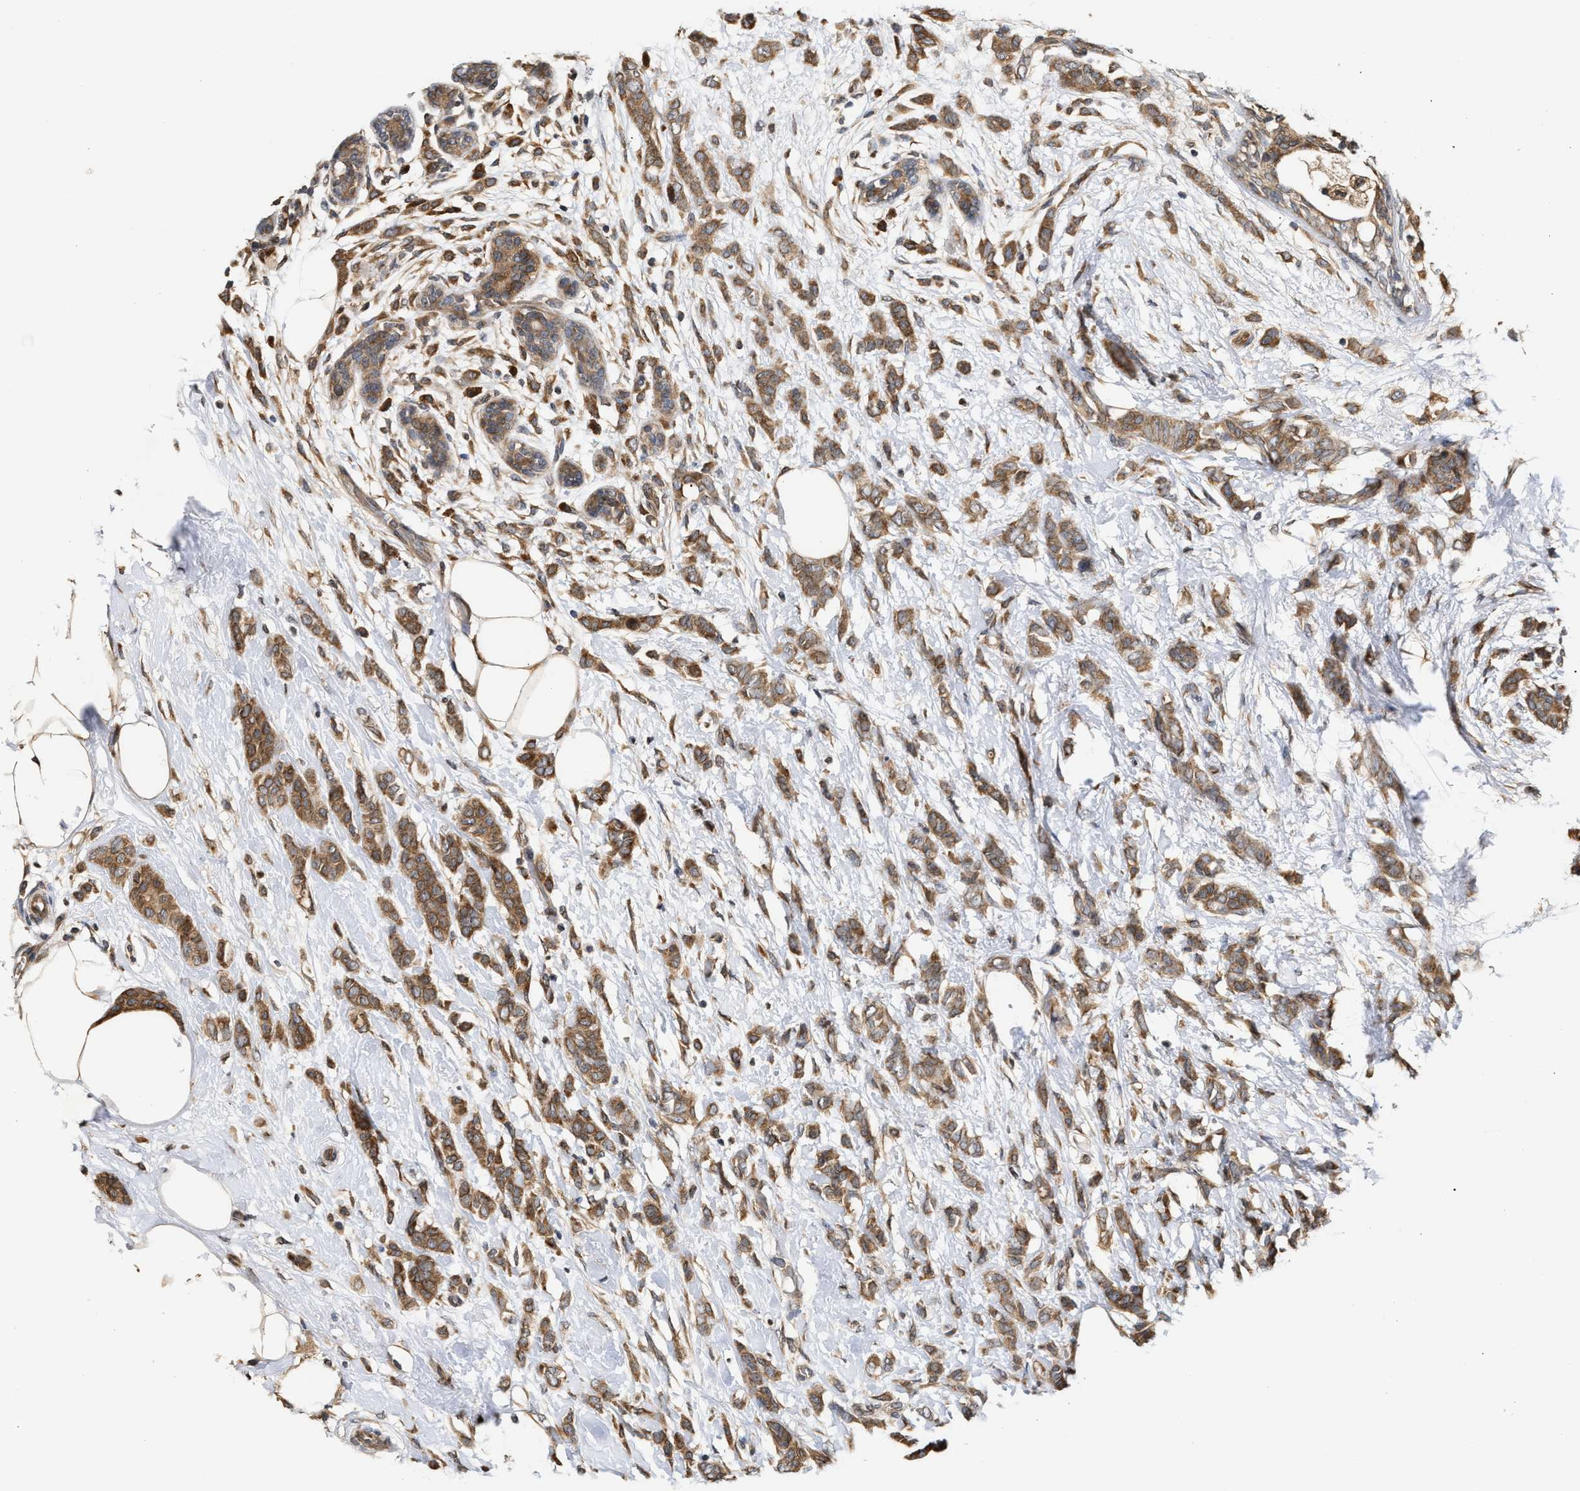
{"staining": {"intensity": "moderate", "quantity": ">75%", "location": "cytoplasmic/membranous"}, "tissue": "breast cancer", "cell_type": "Tumor cells", "image_type": "cancer", "snomed": [{"axis": "morphology", "description": "Lobular carcinoma, in situ"}, {"axis": "morphology", "description": "Lobular carcinoma"}, {"axis": "topography", "description": "Breast"}], "caption": "A medium amount of moderate cytoplasmic/membranous positivity is appreciated in approximately >75% of tumor cells in breast cancer tissue.", "gene": "SAR1A", "patient": {"sex": "female", "age": 41}}